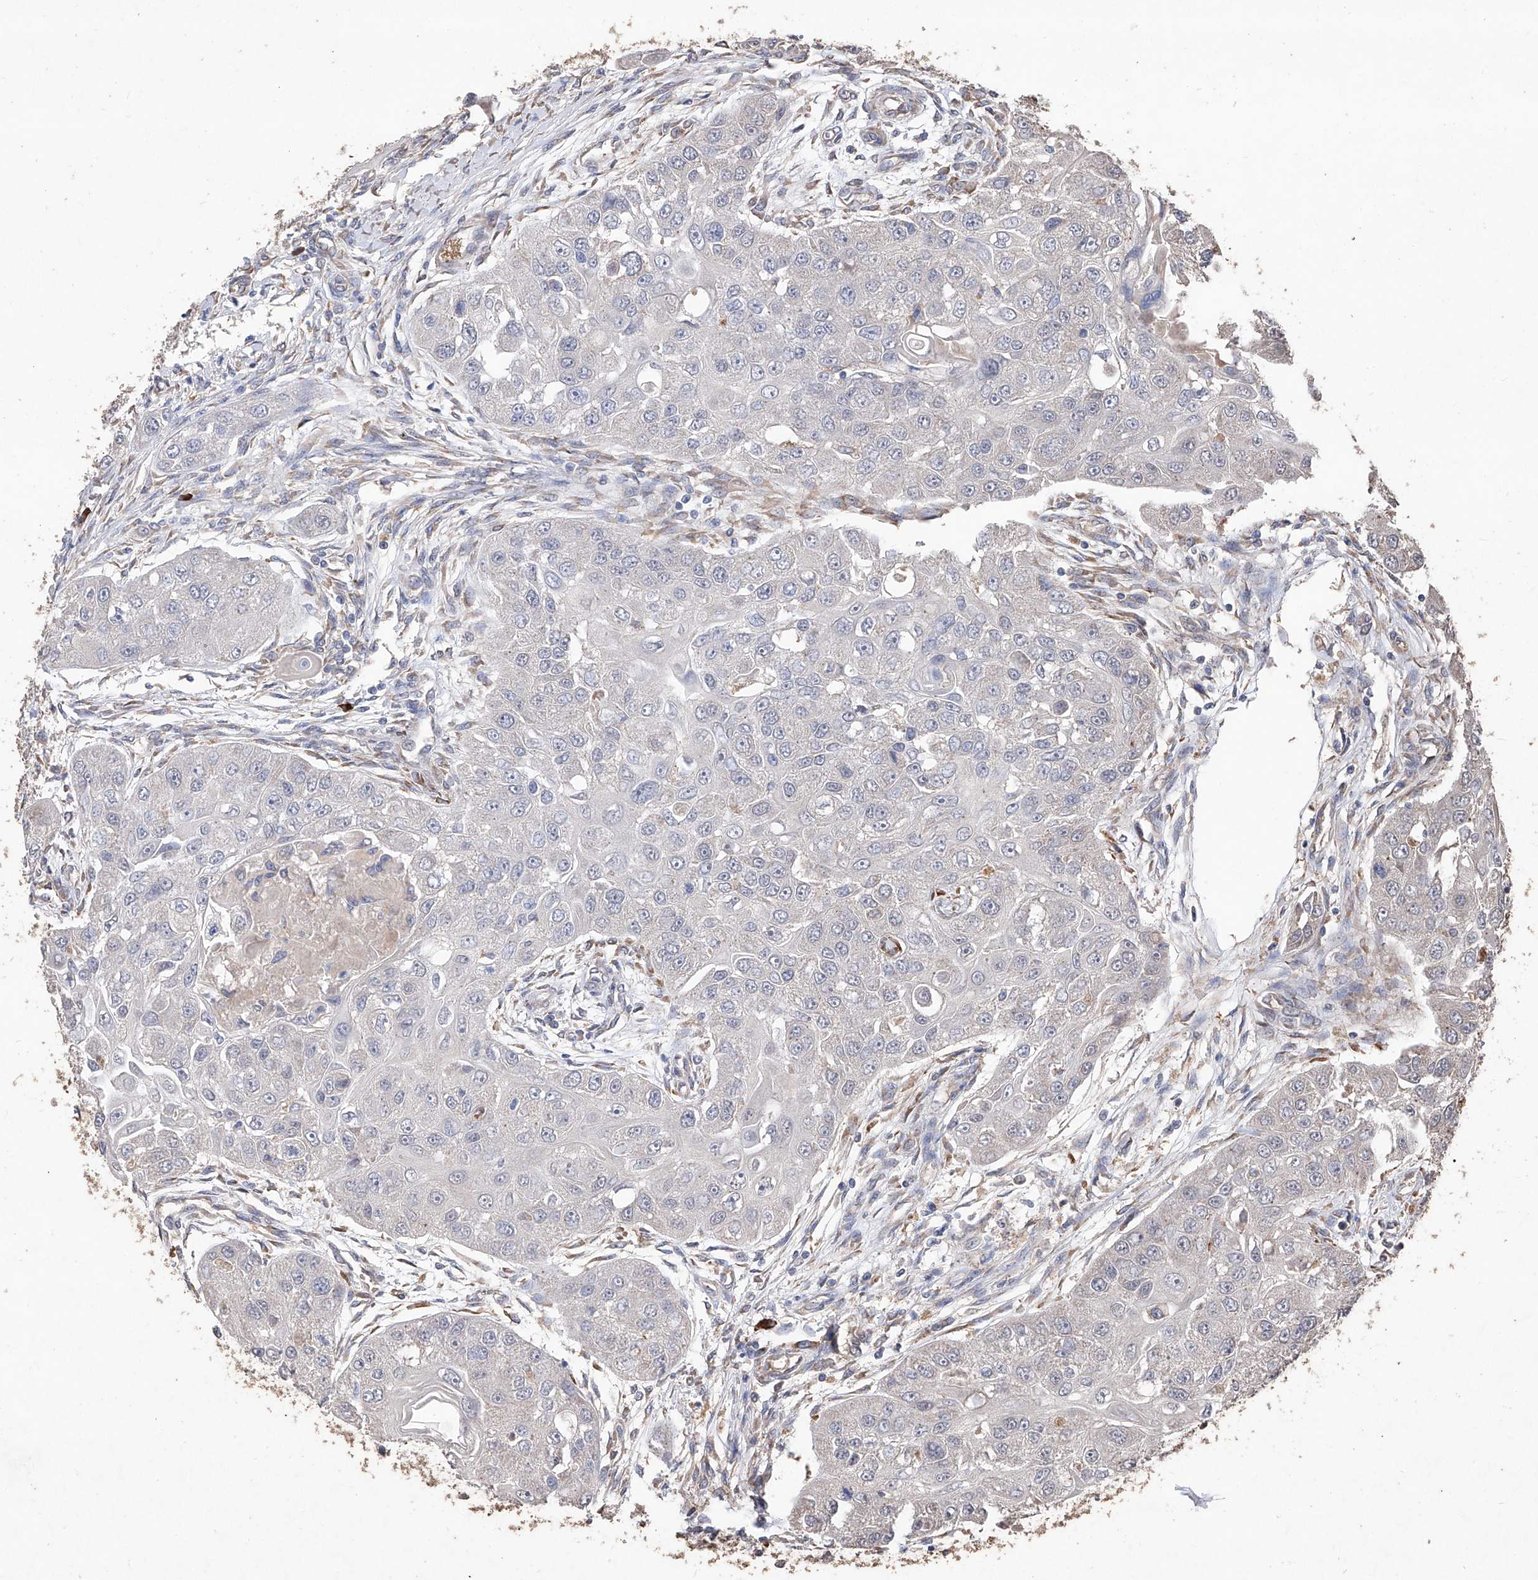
{"staining": {"intensity": "negative", "quantity": "none", "location": "none"}, "tissue": "head and neck cancer", "cell_type": "Tumor cells", "image_type": "cancer", "snomed": [{"axis": "morphology", "description": "Normal tissue, NOS"}, {"axis": "morphology", "description": "Squamous cell carcinoma, NOS"}, {"axis": "topography", "description": "Skeletal muscle"}, {"axis": "topography", "description": "Head-Neck"}], "caption": "There is no significant positivity in tumor cells of head and neck squamous cell carcinoma. (DAB IHC visualized using brightfield microscopy, high magnification).", "gene": "EML1", "patient": {"sex": "male", "age": 51}}